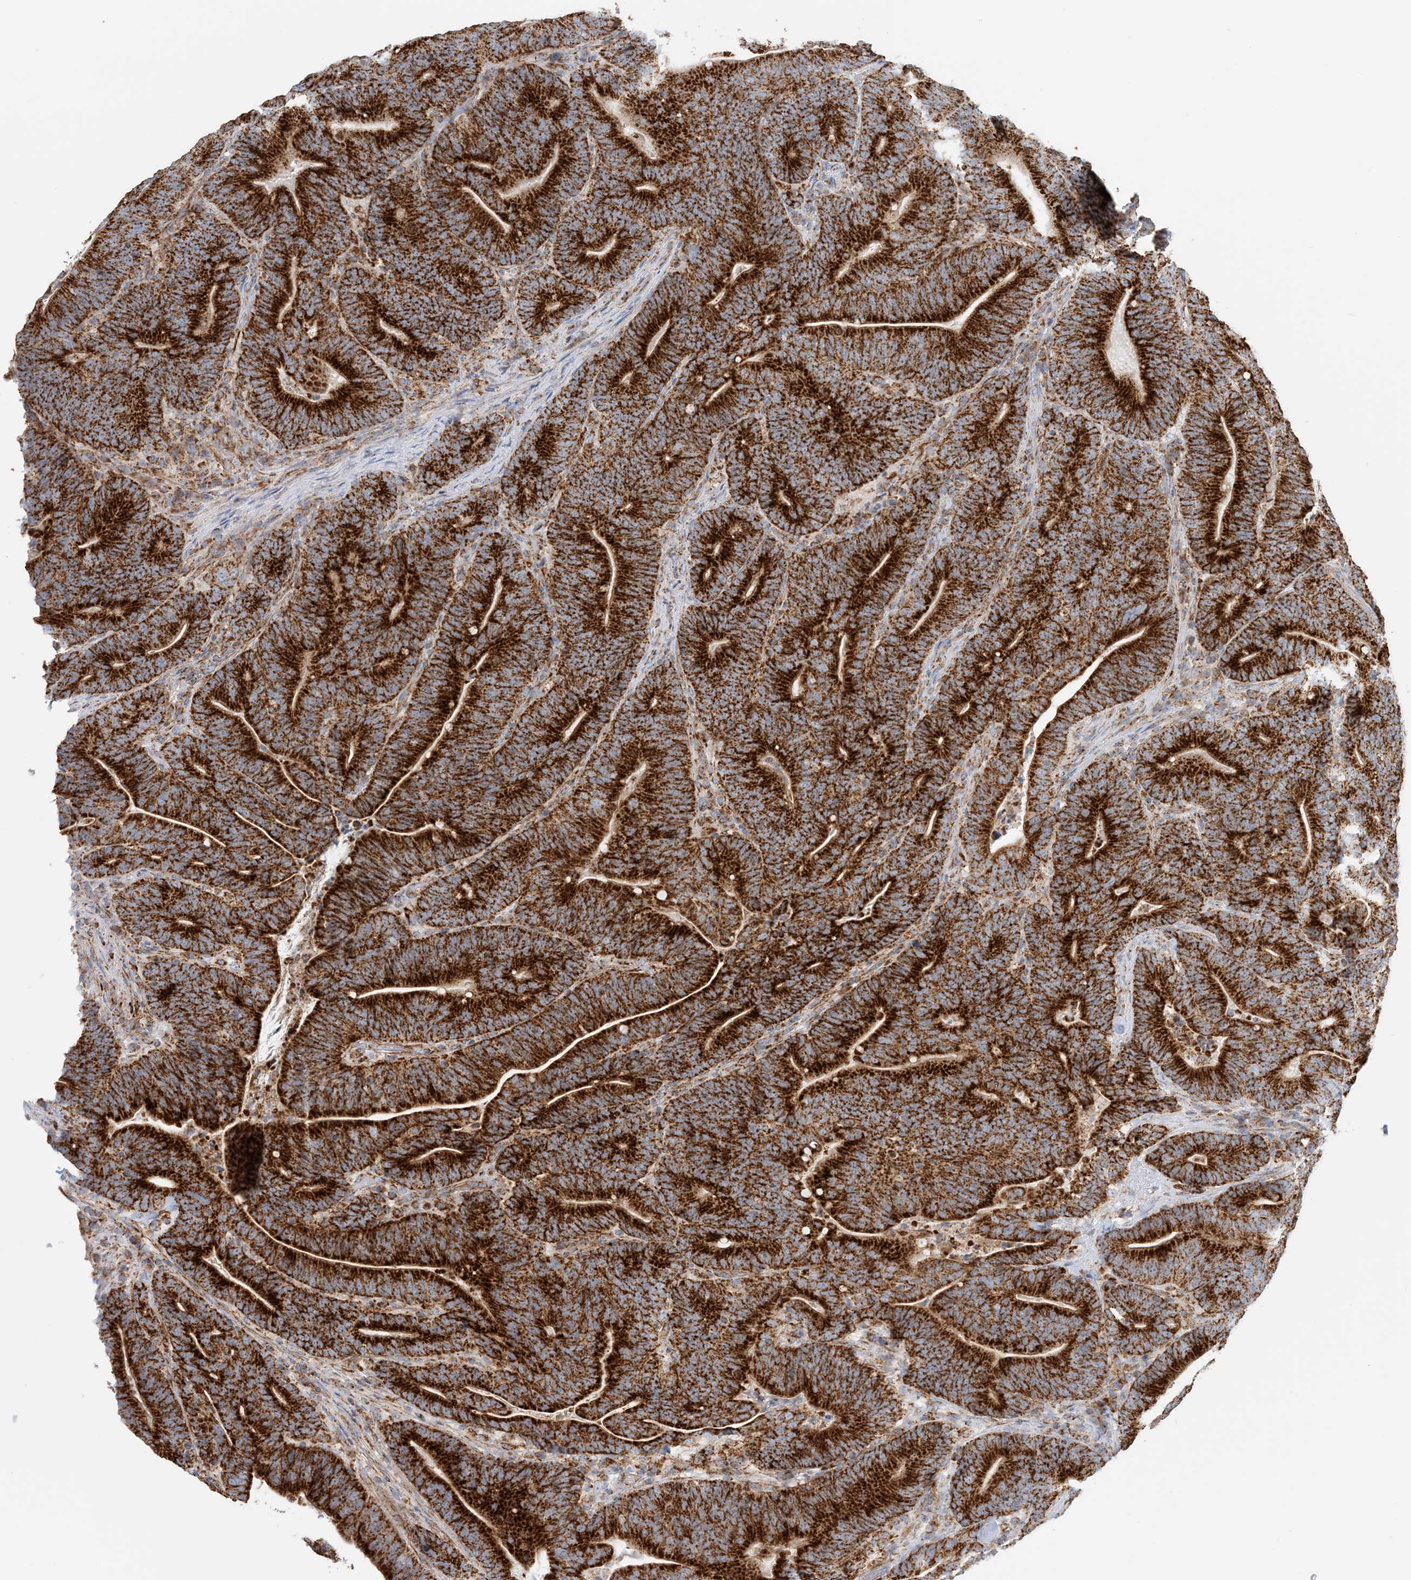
{"staining": {"intensity": "strong", "quantity": ">75%", "location": "cytoplasmic/membranous"}, "tissue": "colorectal cancer", "cell_type": "Tumor cells", "image_type": "cancer", "snomed": [{"axis": "morphology", "description": "Adenocarcinoma, NOS"}, {"axis": "topography", "description": "Colon"}], "caption": "Immunohistochemistry histopathology image of human colorectal cancer stained for a protein (brown), which reveals high levels of strong cytoplasmic/membranous positivity in approximately >75% of tumor cells.", "gene": "COA3", "patient": {"sex": "female", "age": 66}}